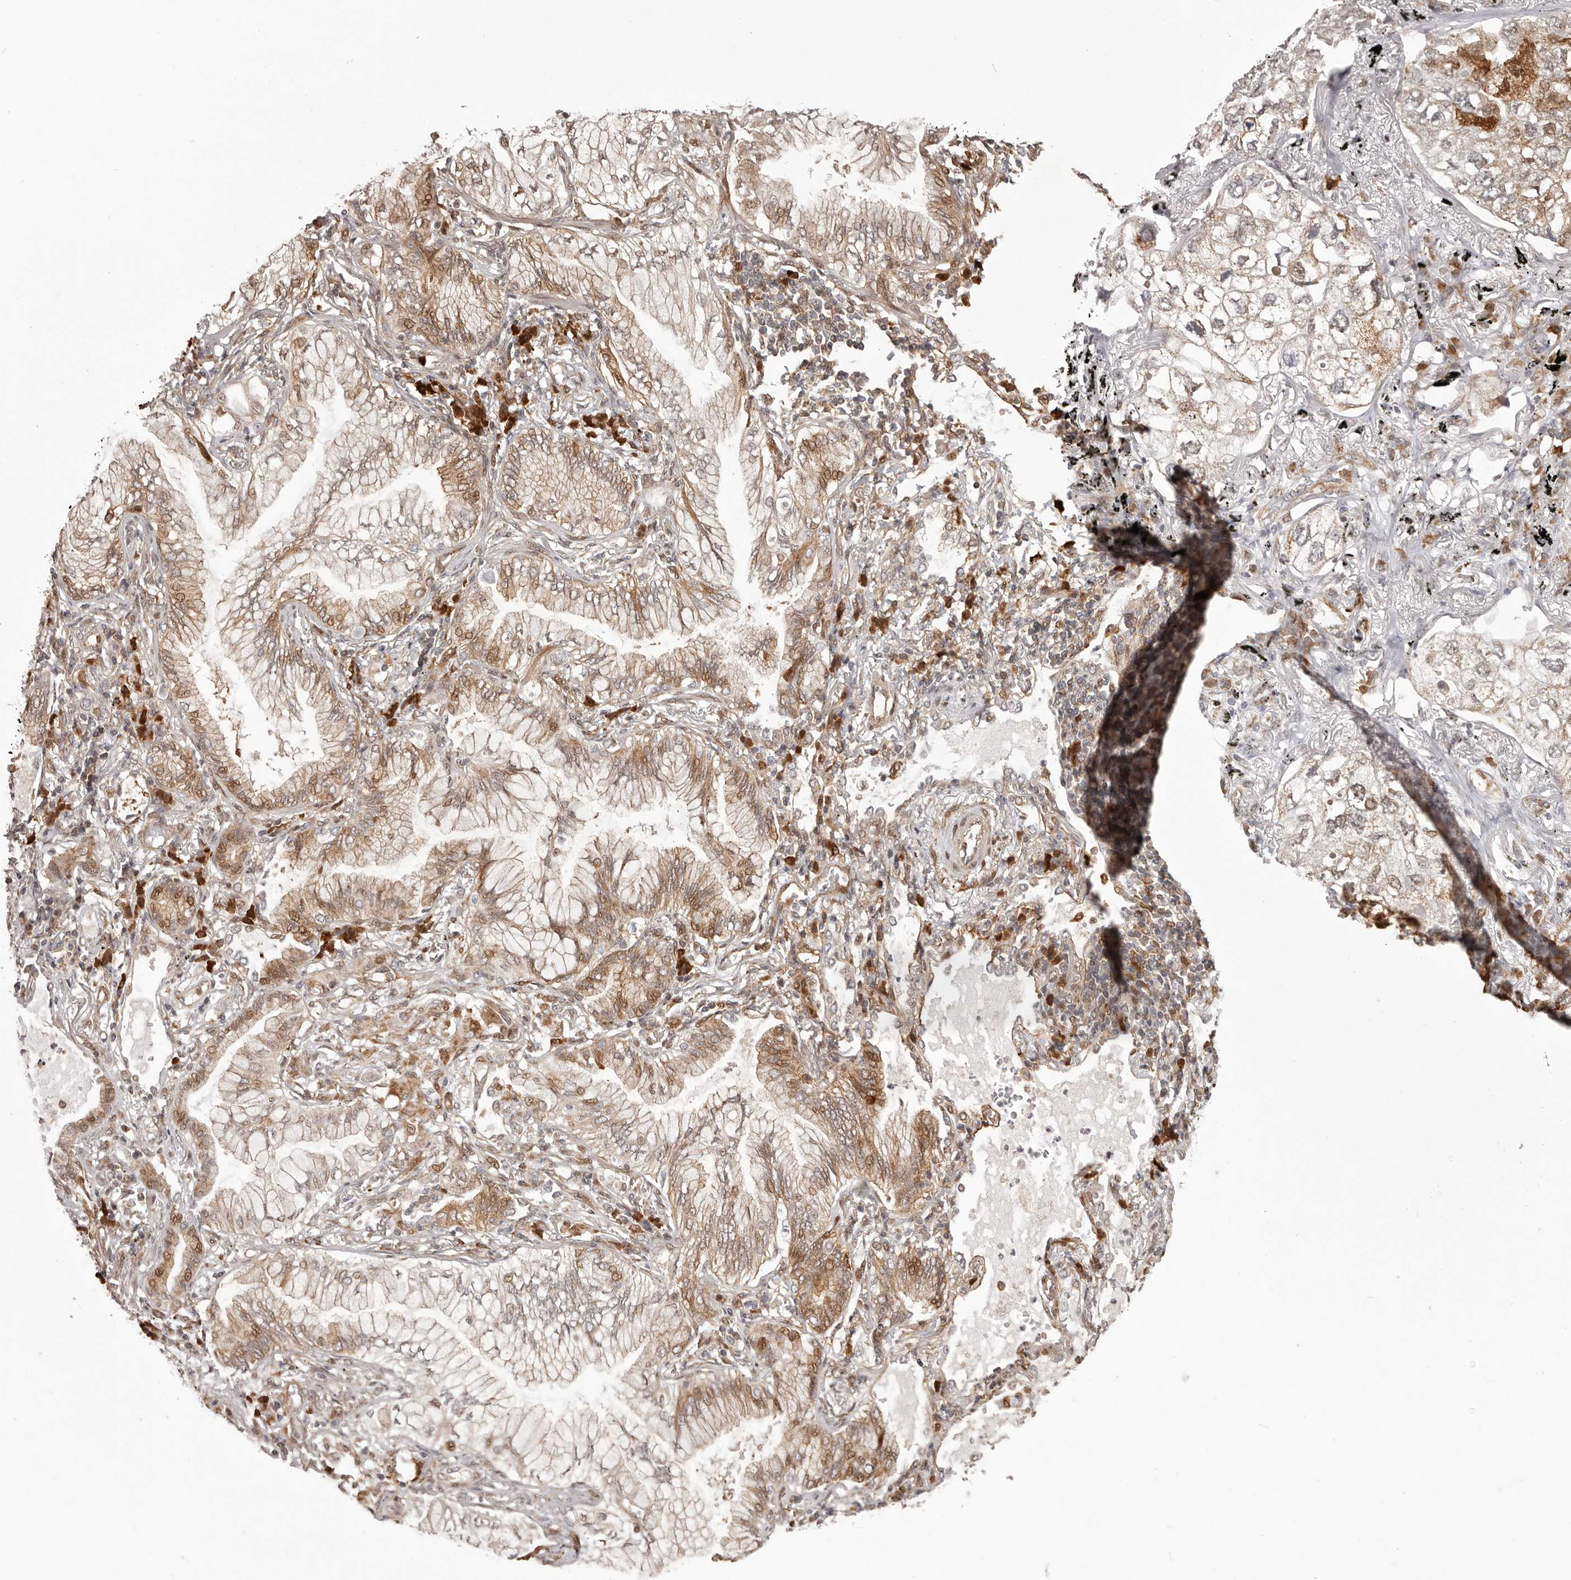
{"staining": {"intensity": "moderate", "quantity": ">75%", "location": "cytoplasmic/membranous,nuclear"}, "tissue": "lung cancer", "cell_type": "Tumor cells", "image_type": "cancer", "snomed": [{"axis": "morphology", "description": "Adenocarcinoma, NOS"}, {"axis": "topography", "description": "Lung"}], "caption": "An image of adenocarcinoma (lung) stained for a protein exhibits moderate cytoplasmic/membranous and nuclear brown staining in tumor cells. The protein of interest is stained brown, and the nuclei are stained in blue (DAB (3,3'-diaminobenzidine) IHC with brightfield microscopy, high magnification).", "gene": "GFOD1", "patient": {"sex": "female", "age": 70}}